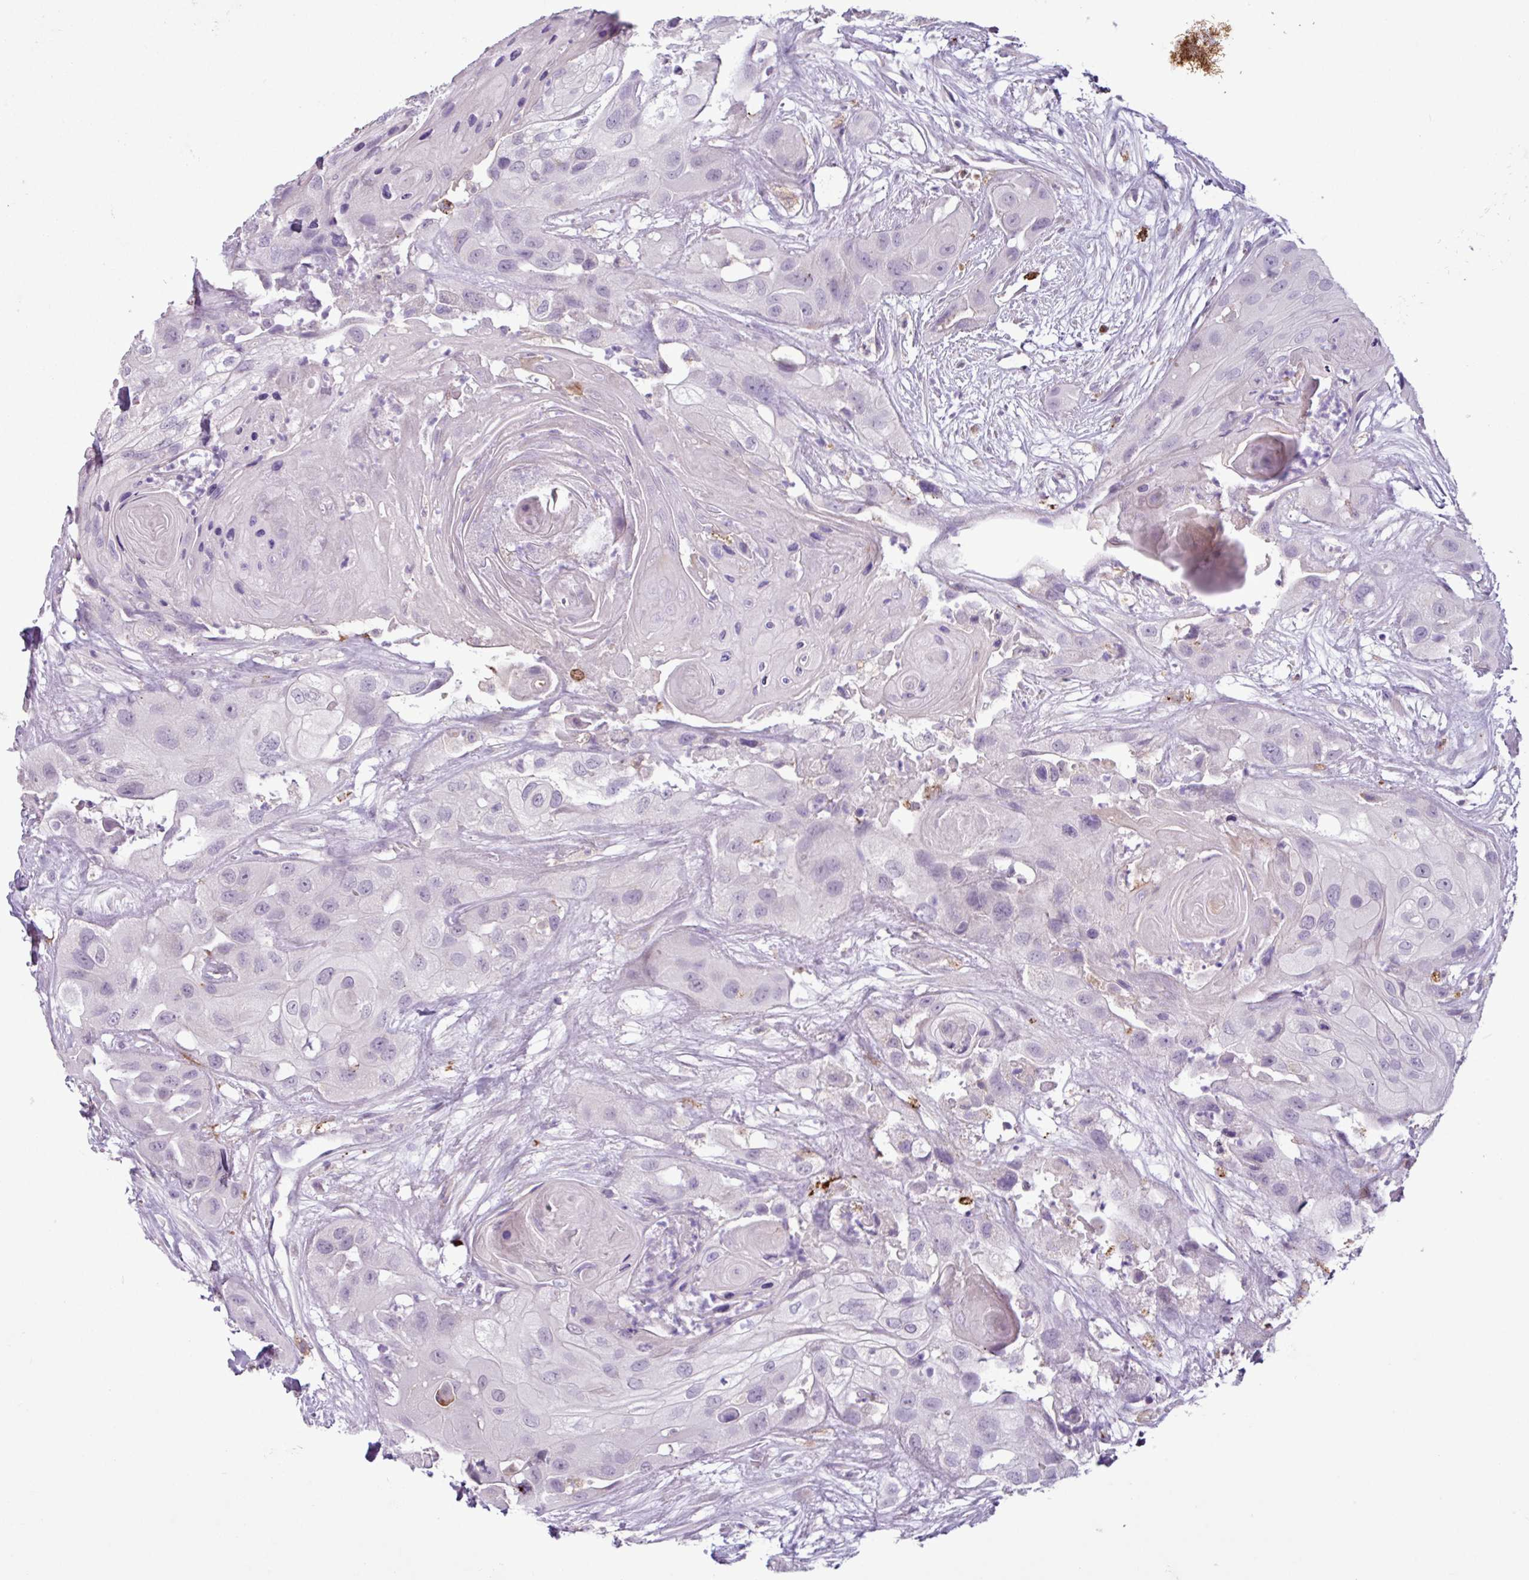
{"staining": {"intensity": "negative", "quantity": "none", "location": "none"}, "tissue": "head and neck cancer", "cell_type": "Tumor cells", "image_type": "cancer", "snomed": [{"axis": "morphology", "description": "Squamous cell carcinoma, NOS"}, {"axis": "topography", "description": "Head-Neck"}], "caption": "Tumor cells show no significant positivity in head and neck squamous cell carcinoma. (Immunohistochemistry (ihc), brightfield microscopy, high magnification).", "gene": "C9orf24", "patient": {"sex": "male", "age": 83}}